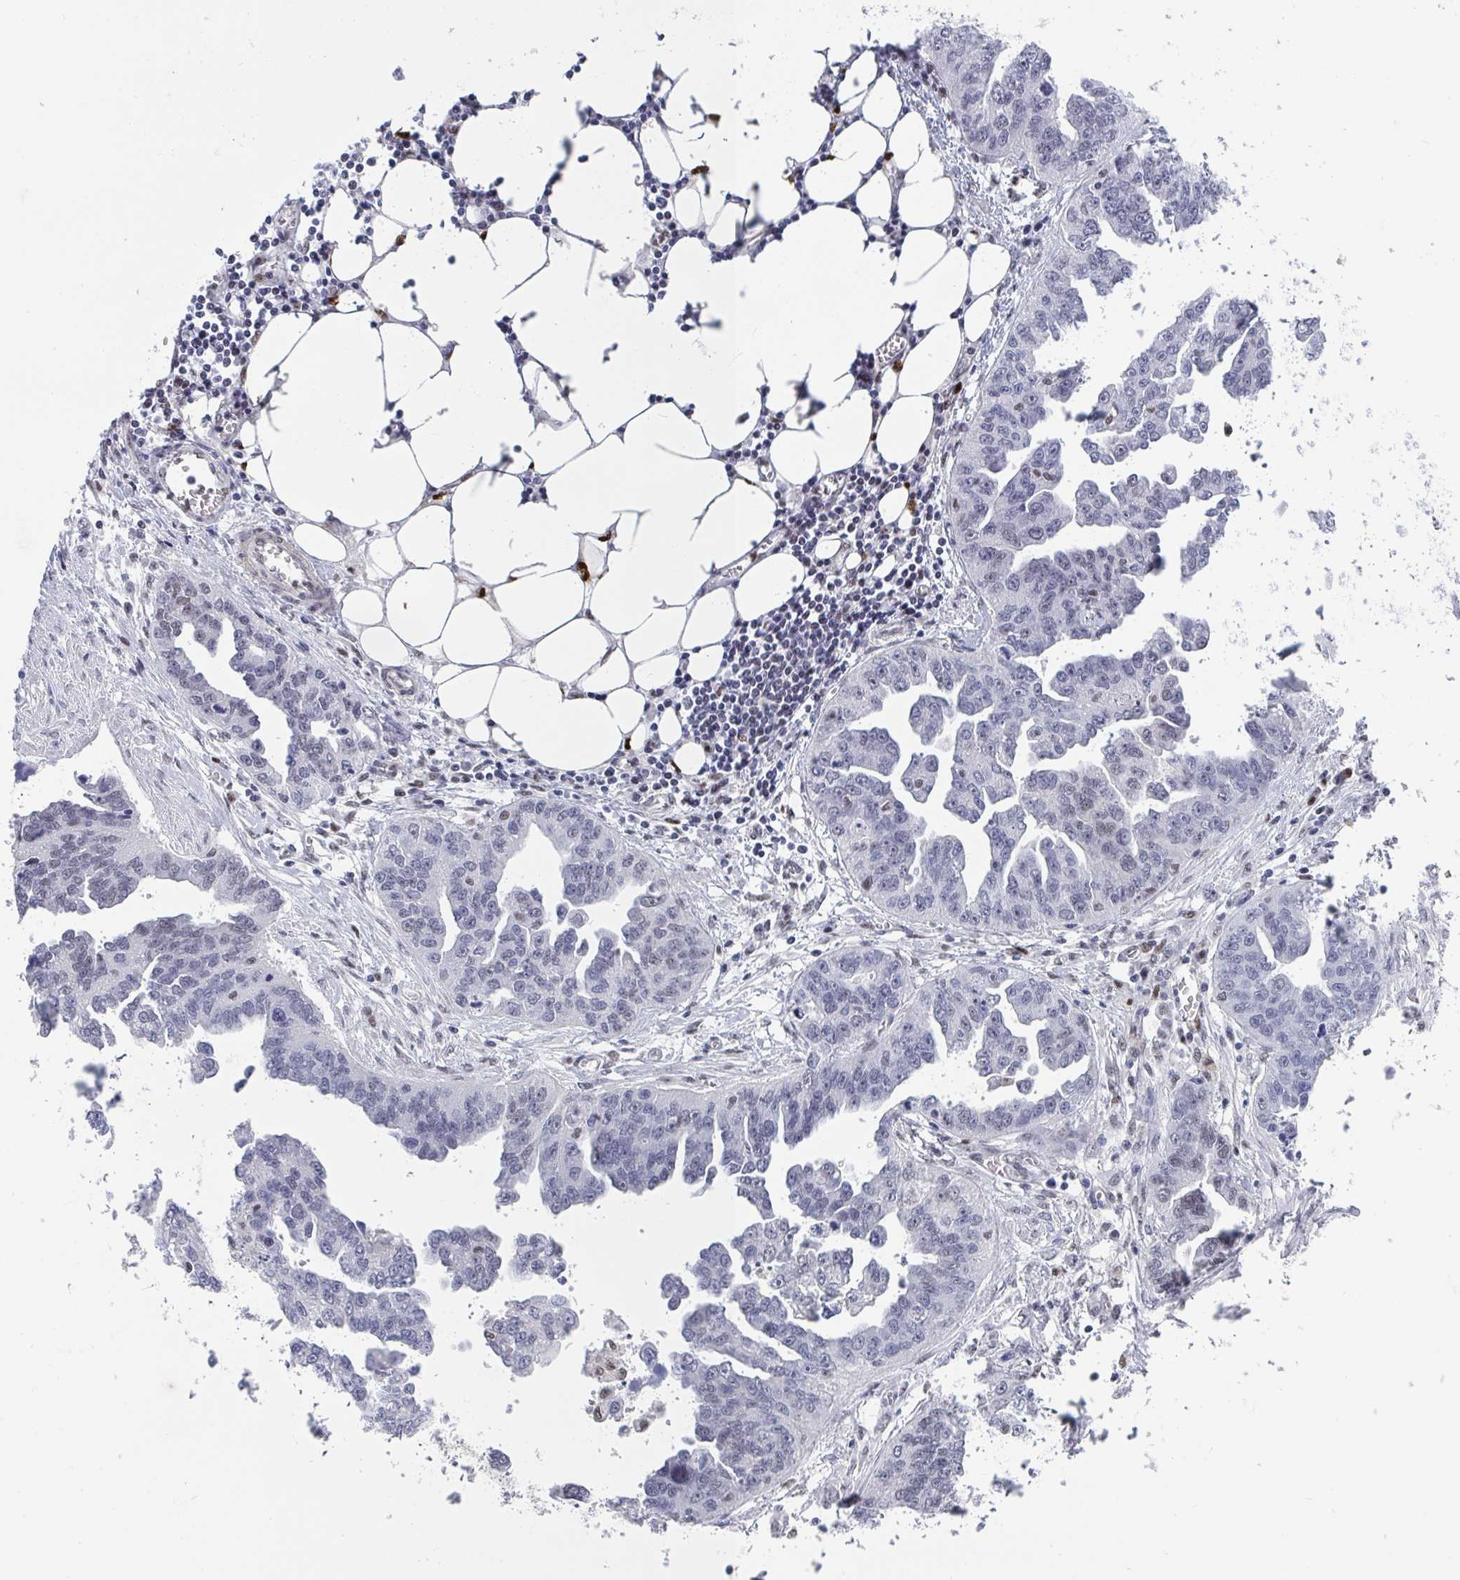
{"staining": {"intensity": "negative", "quantity": "none", "location": "none"}, "tissue": "ovarian cancer", "cell_type": "Tumor cells", "image_type": "cancer", "snomed": [{"axis": "morphology", "description": "Cystadenocarcinoma, serous, NOS"}, {"axis": "topography", "description": "Ovary"}], "caption": "Micrograph shows no protein expression in tumor cells of serous cystadenocarcinoma (ovarian) tissue.", "gene": "JDP2", "patient": {"sex": "female", "age": 75}}